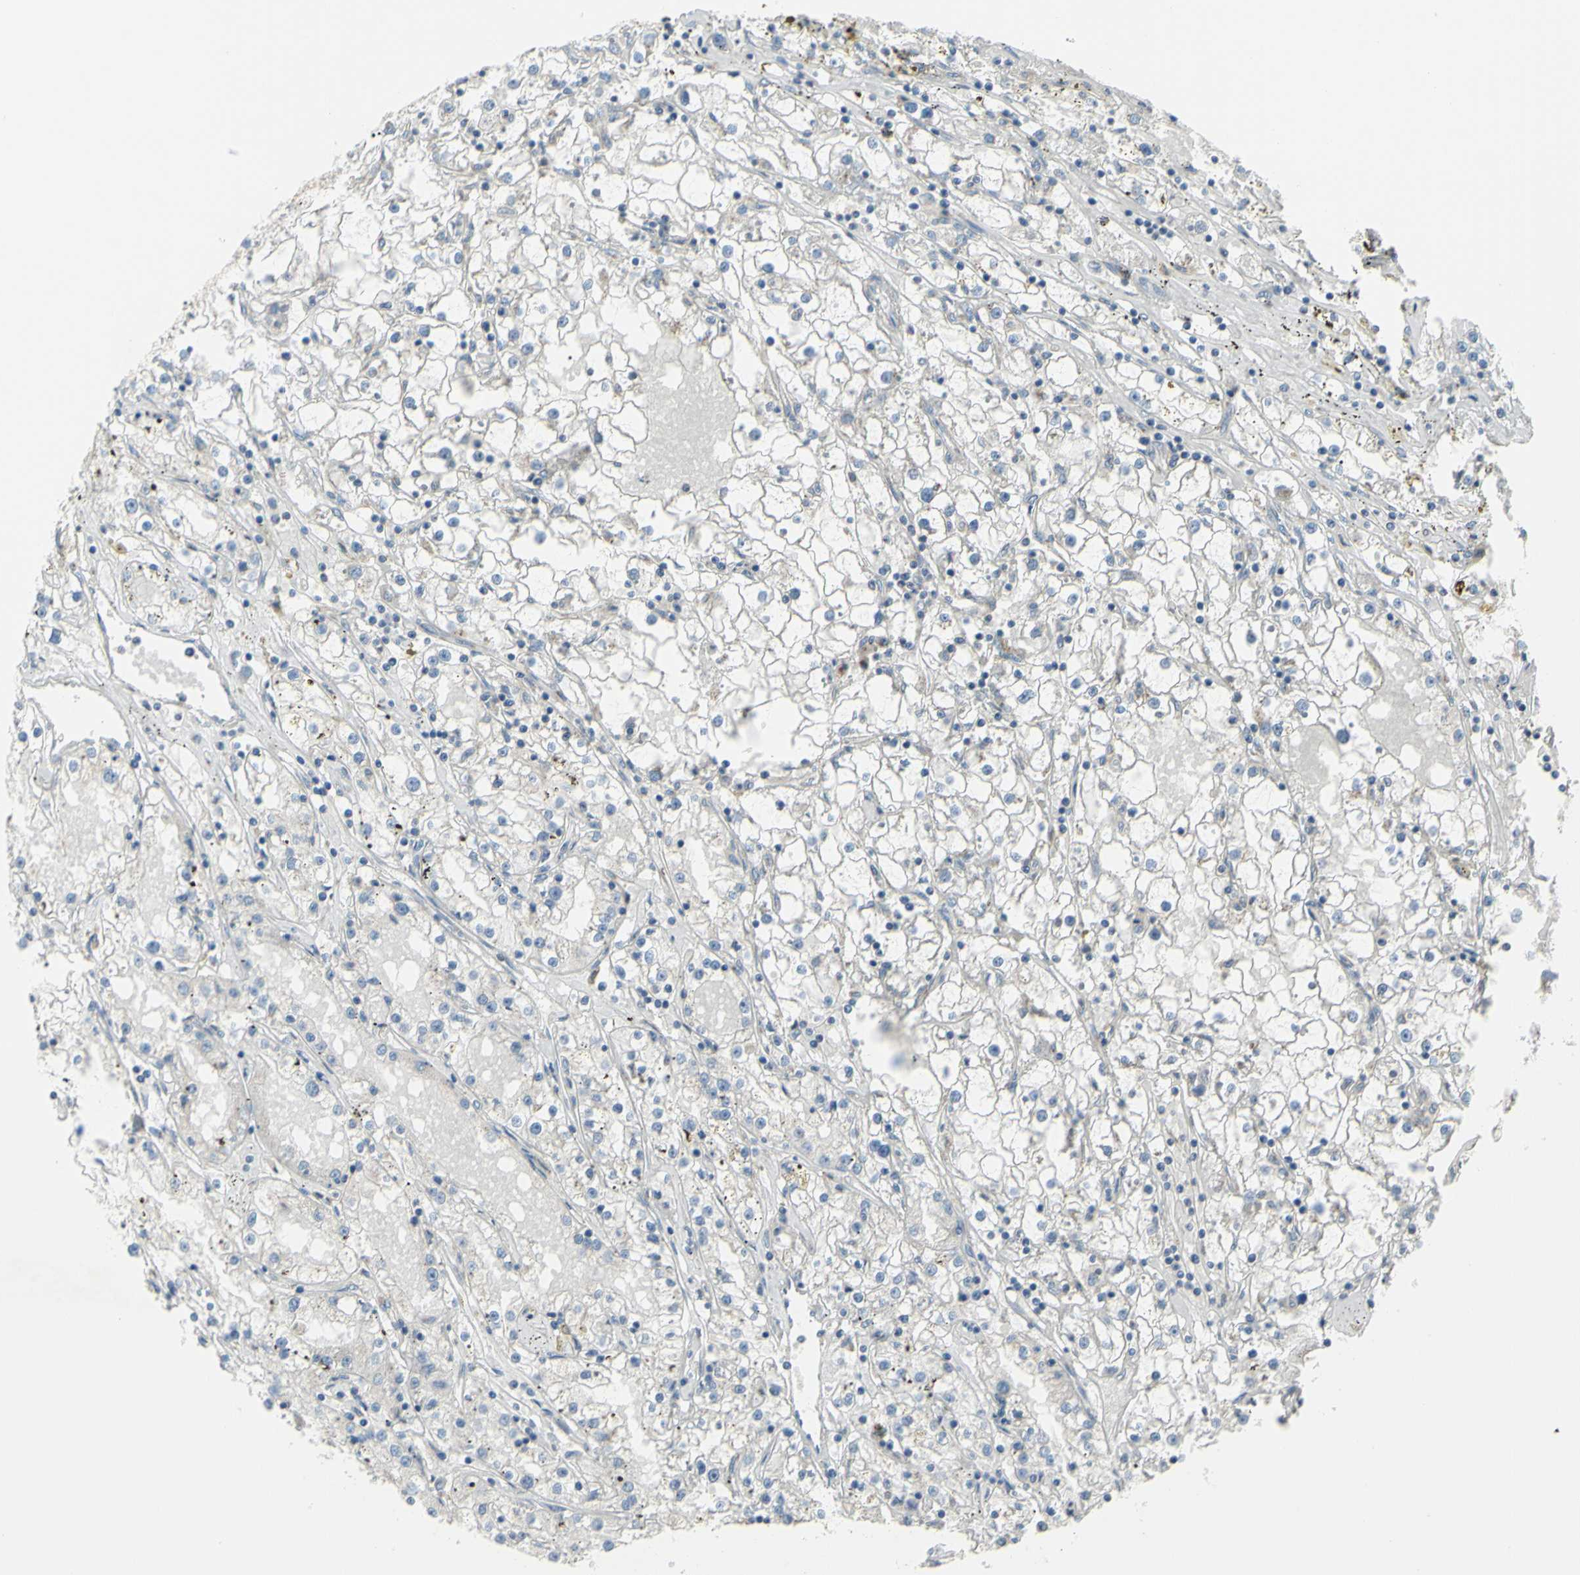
{"staining": {"intensity": "negative", "quantity": "none", "location": "none"}, "tissue": "renal cancer", "cell_type": "Tumor cells", "image_type": "cancer", "snomed": [{"axis": "morphology", "description": "Adenocarcinoma, NOS"}, {"axis": "topography", "description": "Kidney"}], "caption": "Immunohistochemical staining of adenocarcinoma (renal) displays no significant expression in tumor cells.", "gene": "B4GALT3", "patient": {"sex": "male", "age": 56}}